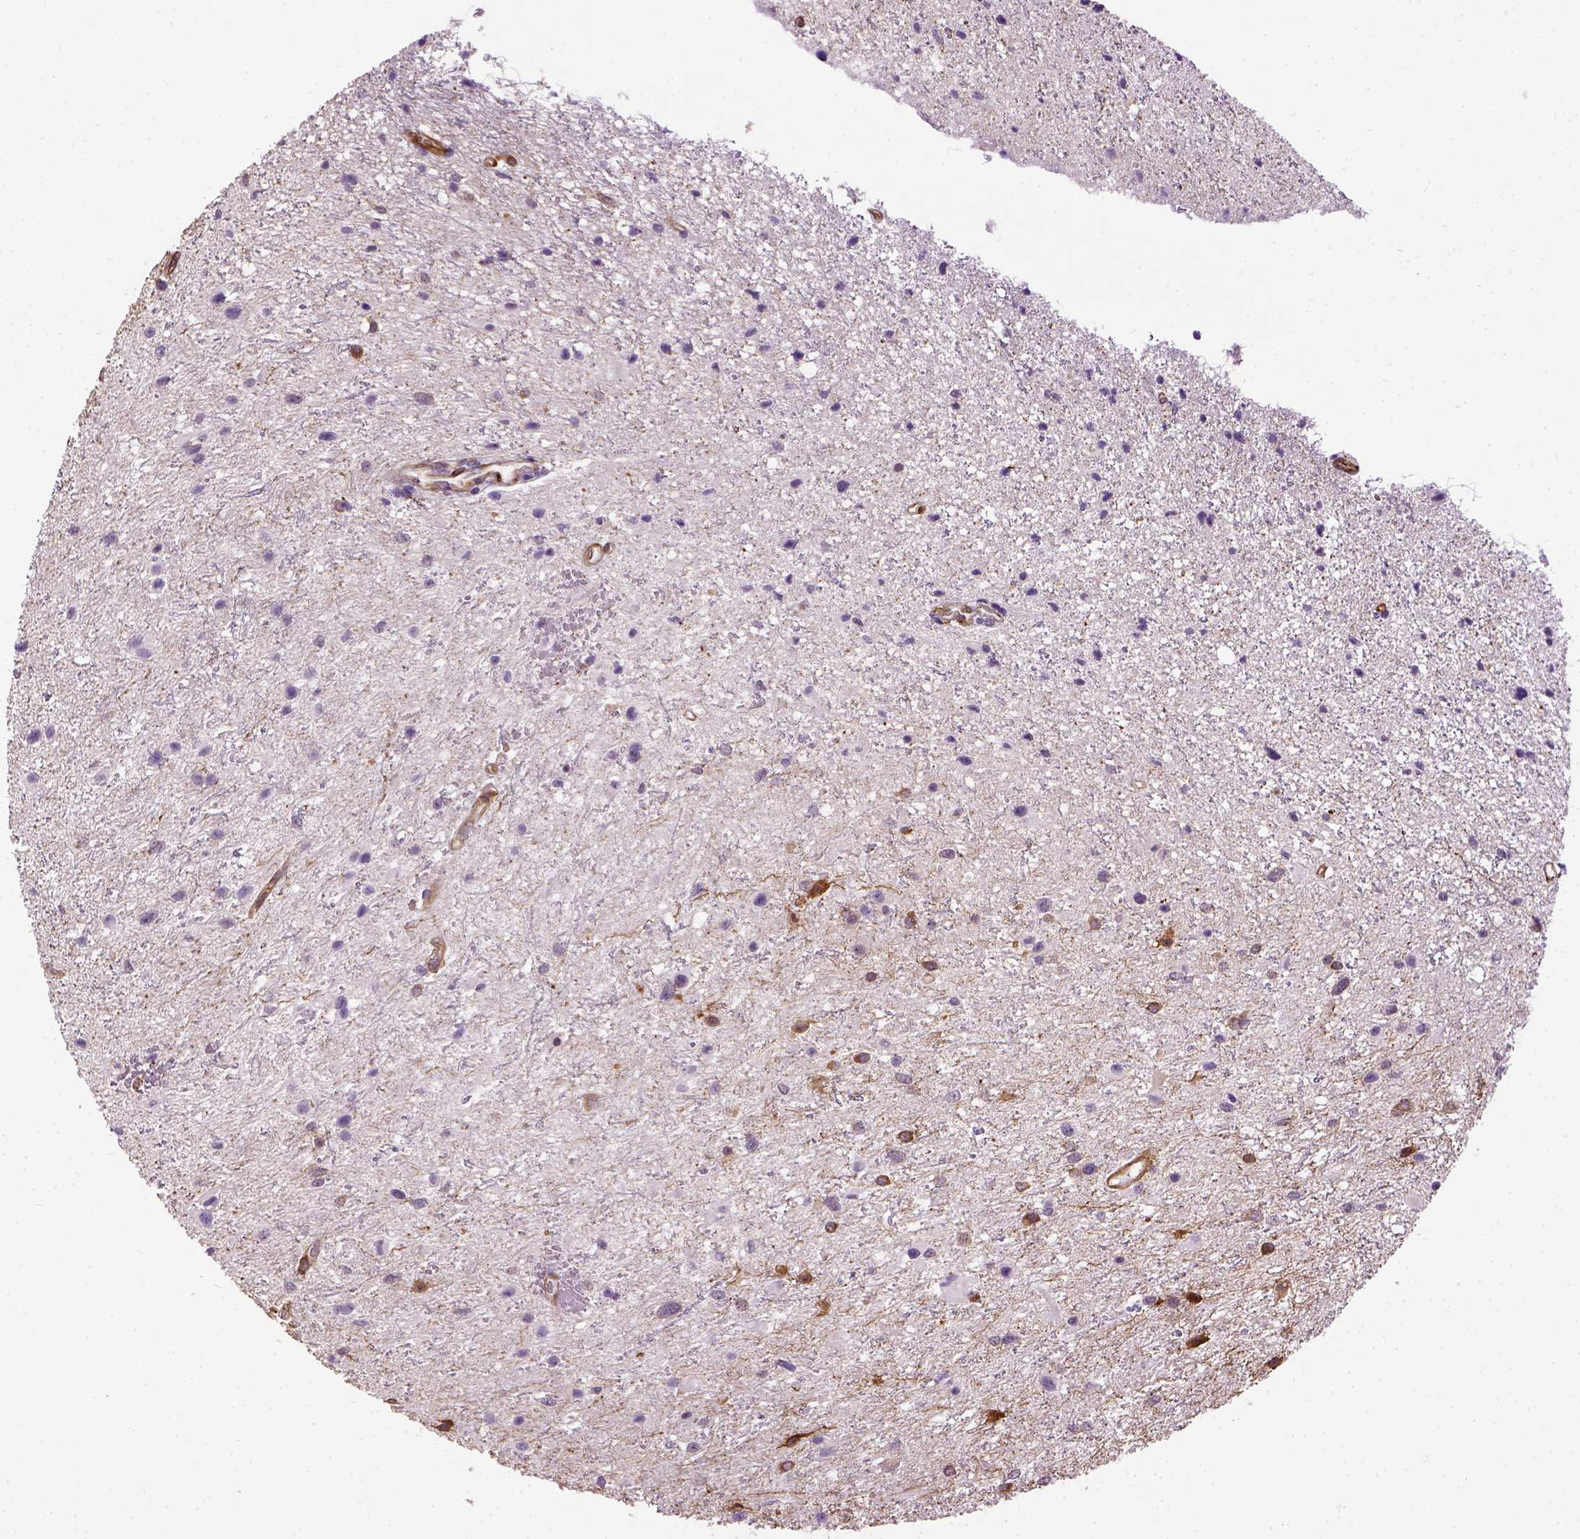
{"staining": {"intensity": "negative", "quantity": "none", "location": "none"}, "tissue": "glioma", "cell_type": "Tumor cells", "image_type": "cancer", "snomed": [{"axis": "morphology", "description": "Glioma, malignant, Low grade"}, {"axis": "topography", "description": "Brain"}], "caption": "High magnification brightfield microscopy of low-grade glioma (malignant) stained with DAB (3,3'-diaminobenzidine) (brown) and counterstained with hematoxylin (blue): tumor cells show no significant expression.", "gene": "KAZN", "patient": {"sex": "female", "age": 32}}